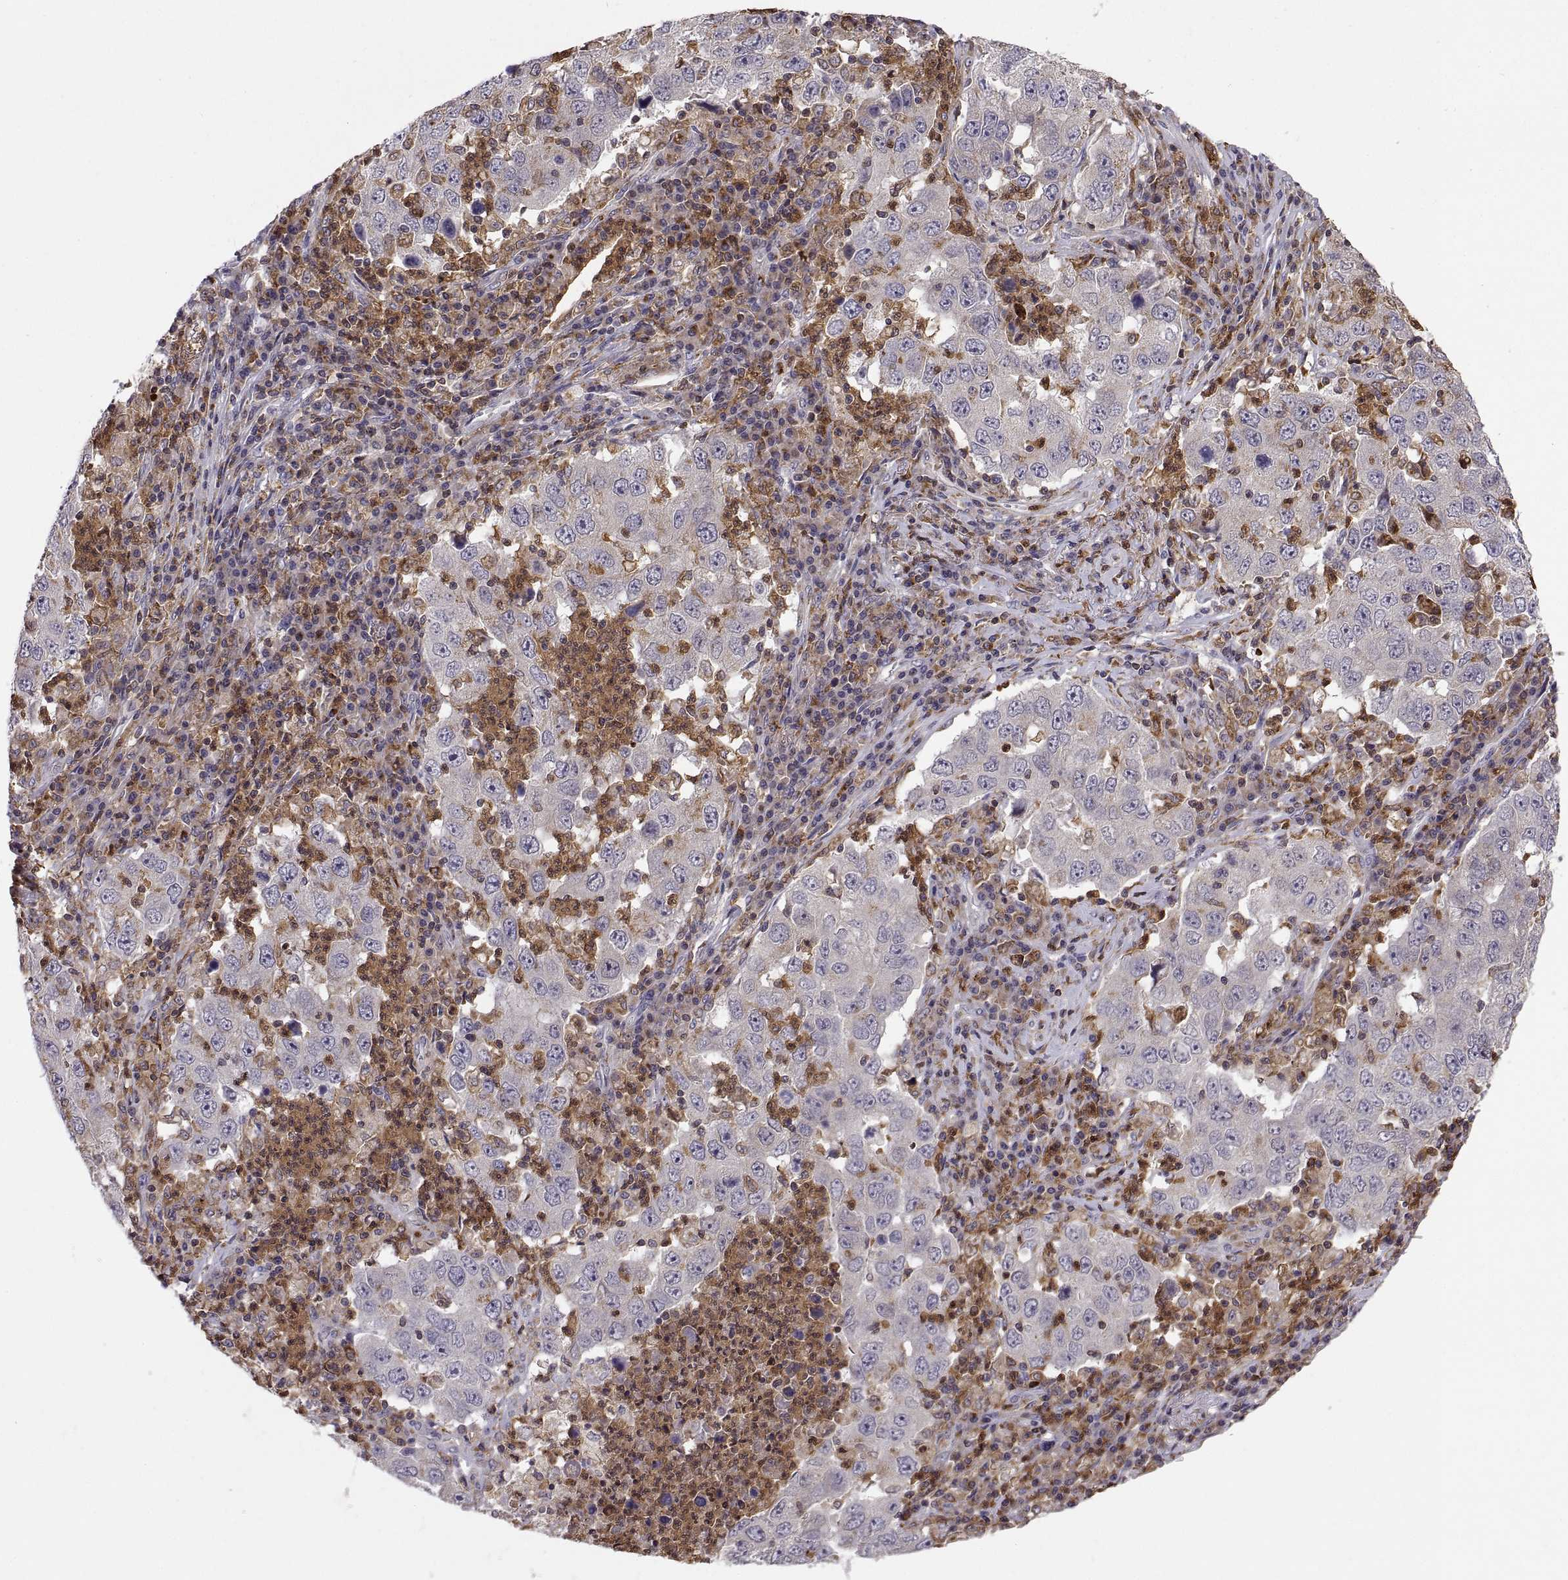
{"staining": {"intensity": "negative", "quantity": "none", "location": "none"}, "tissue": "lung cancer", "cell_type": "Tumor cells", "image_type": "cancer", "snomed": [{"axis": "morphology", "description": "Adenocarcinoma, NOS"}, {"axis": "topography", "description": "Lung"}], "caption": "High magnification brightfield microscopy of lung cancer stained with DAB (brown) and counterstained with hematoxylin (blue): tumor cells show no significant staining.", "gene": "ACAP1", "patient": {"sex": "male", "age": 73}}